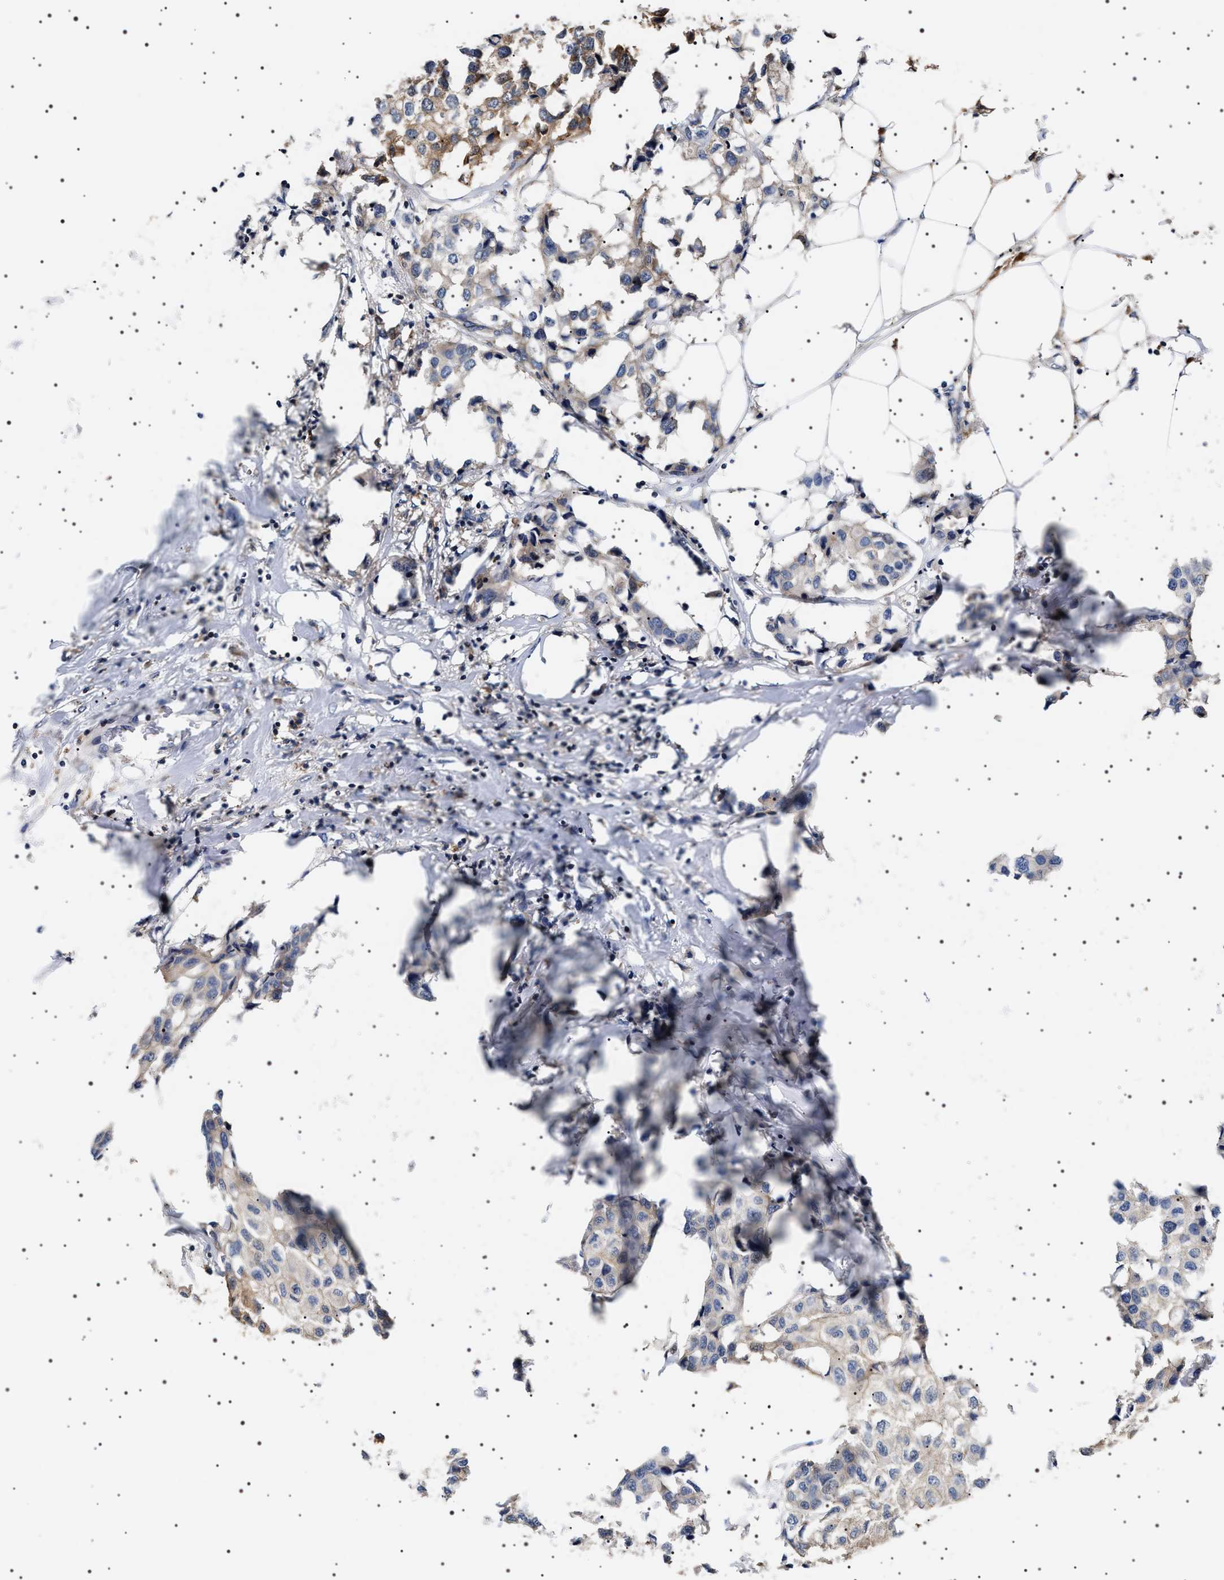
{"staining": {"intensity": "negative", "quantity": "none", "location": "none"}, "tissue": "breast cancer", "cell_type": "Tumor cells", "image_type": "cancer", "snomed": [{"axis": "morphology", "description": "Duct carcinoma"}, {"axis": "topography", "description": "Breast"}], "caption": "High power microscopy micrograph of an immunohistochemistry image of breast cancer (intraductal carcinoma), revealing no significant positivity in tumor cells.", "gene": "SLC4A7", "patient": {"sex": "female", "age": 80}}